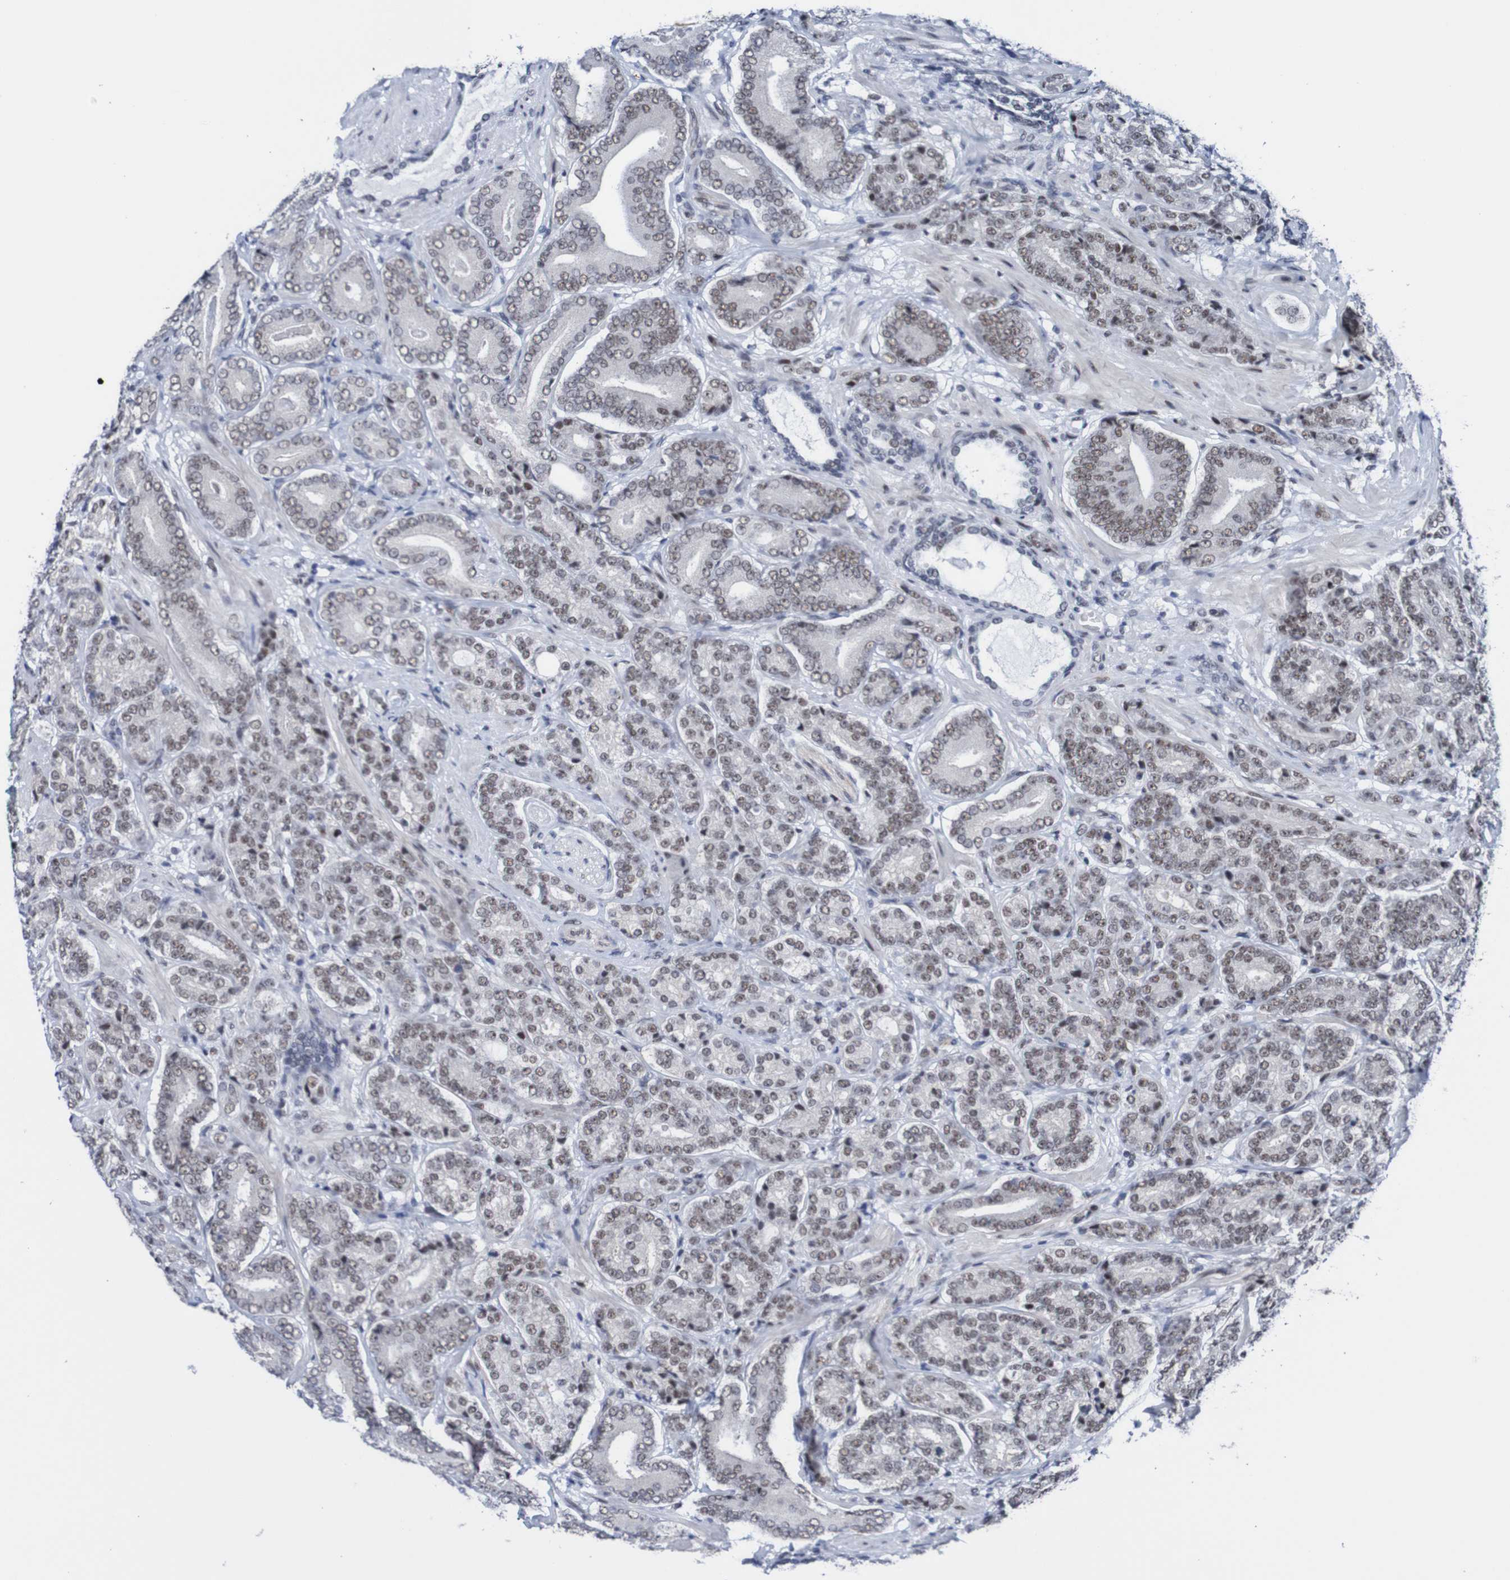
{"staining": {"intensity": "moderate", "quantity": "25%-75%", "location": "nuclear"}, "tissue": "prostate cancer", "cell_type": "Tumor cells", "image_type": "cancer", "snomed": [{"axis": "morphology", "description": "Adenocarcinoma, High grade"}, {"axis": "topography", "description": "Prostate"}], "caption": "There is medium levels of moderate nuclear staining in tumor cells of prostate cancer (high-grade adenocarcinoma), as demonstrated by immunohistochemical staining (brown color).", "gene": "CDC5L", "patient": {"sex": "male", "age": 61}}